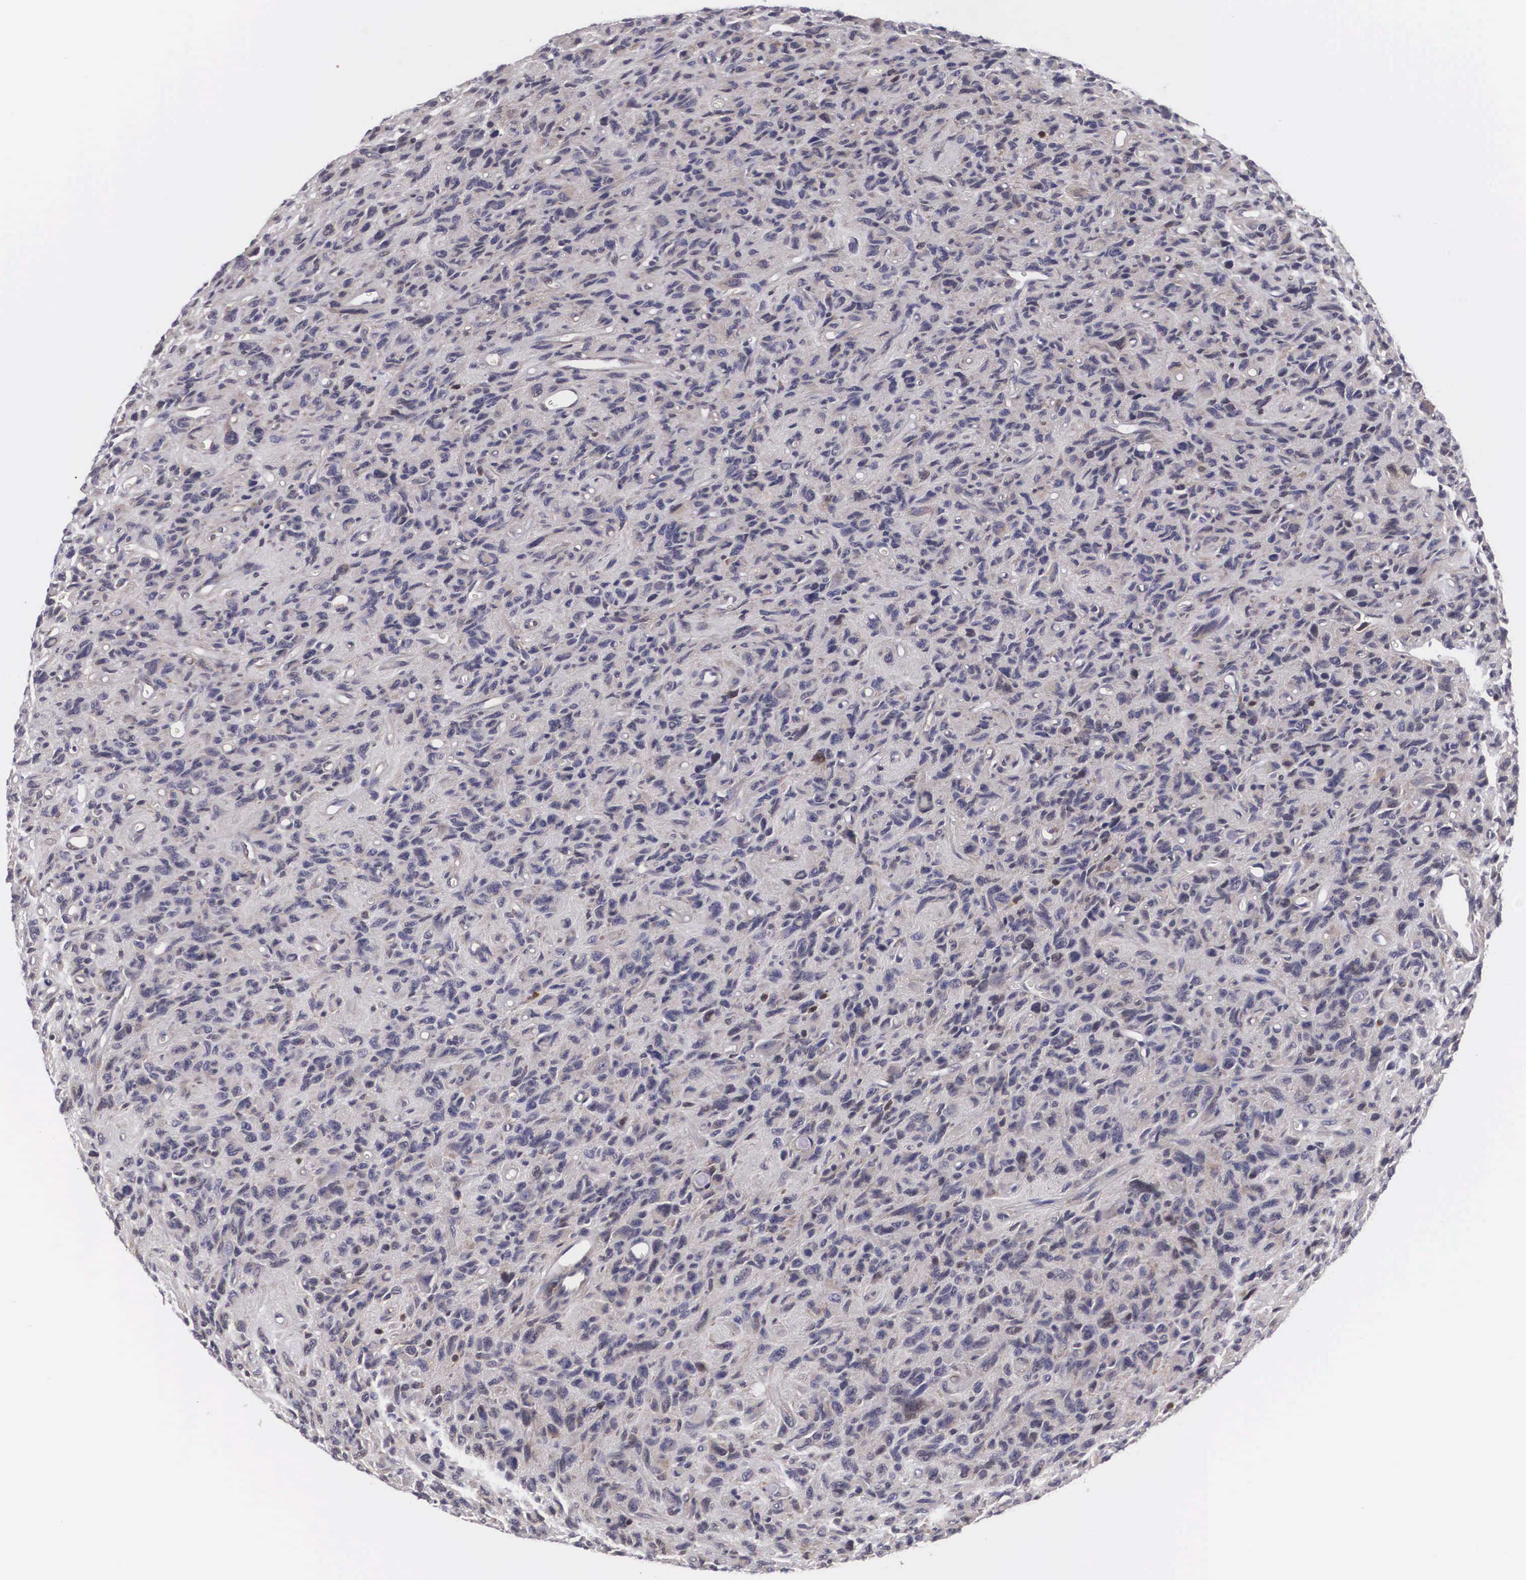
{"staining": {"intensity": "negative", "quantity": "none", "location": "none"}, "tissue": "glioma", "cell_type": "Tumor cells", "image_type": "cancer", "snomed": [{"axis": "morphology", "description": "Glioma, malignant, High grade"}, {"axis": "topography", "description": "Brain"}], "caption": "Immunohistochemical staining of human glioma demonstrates no significant staining in tumor cells. (Immunohistochemistry, brightfield microscopy, high magnification).", "gene": "ADSL", "patient": {"sex": "female", "age": 60}}